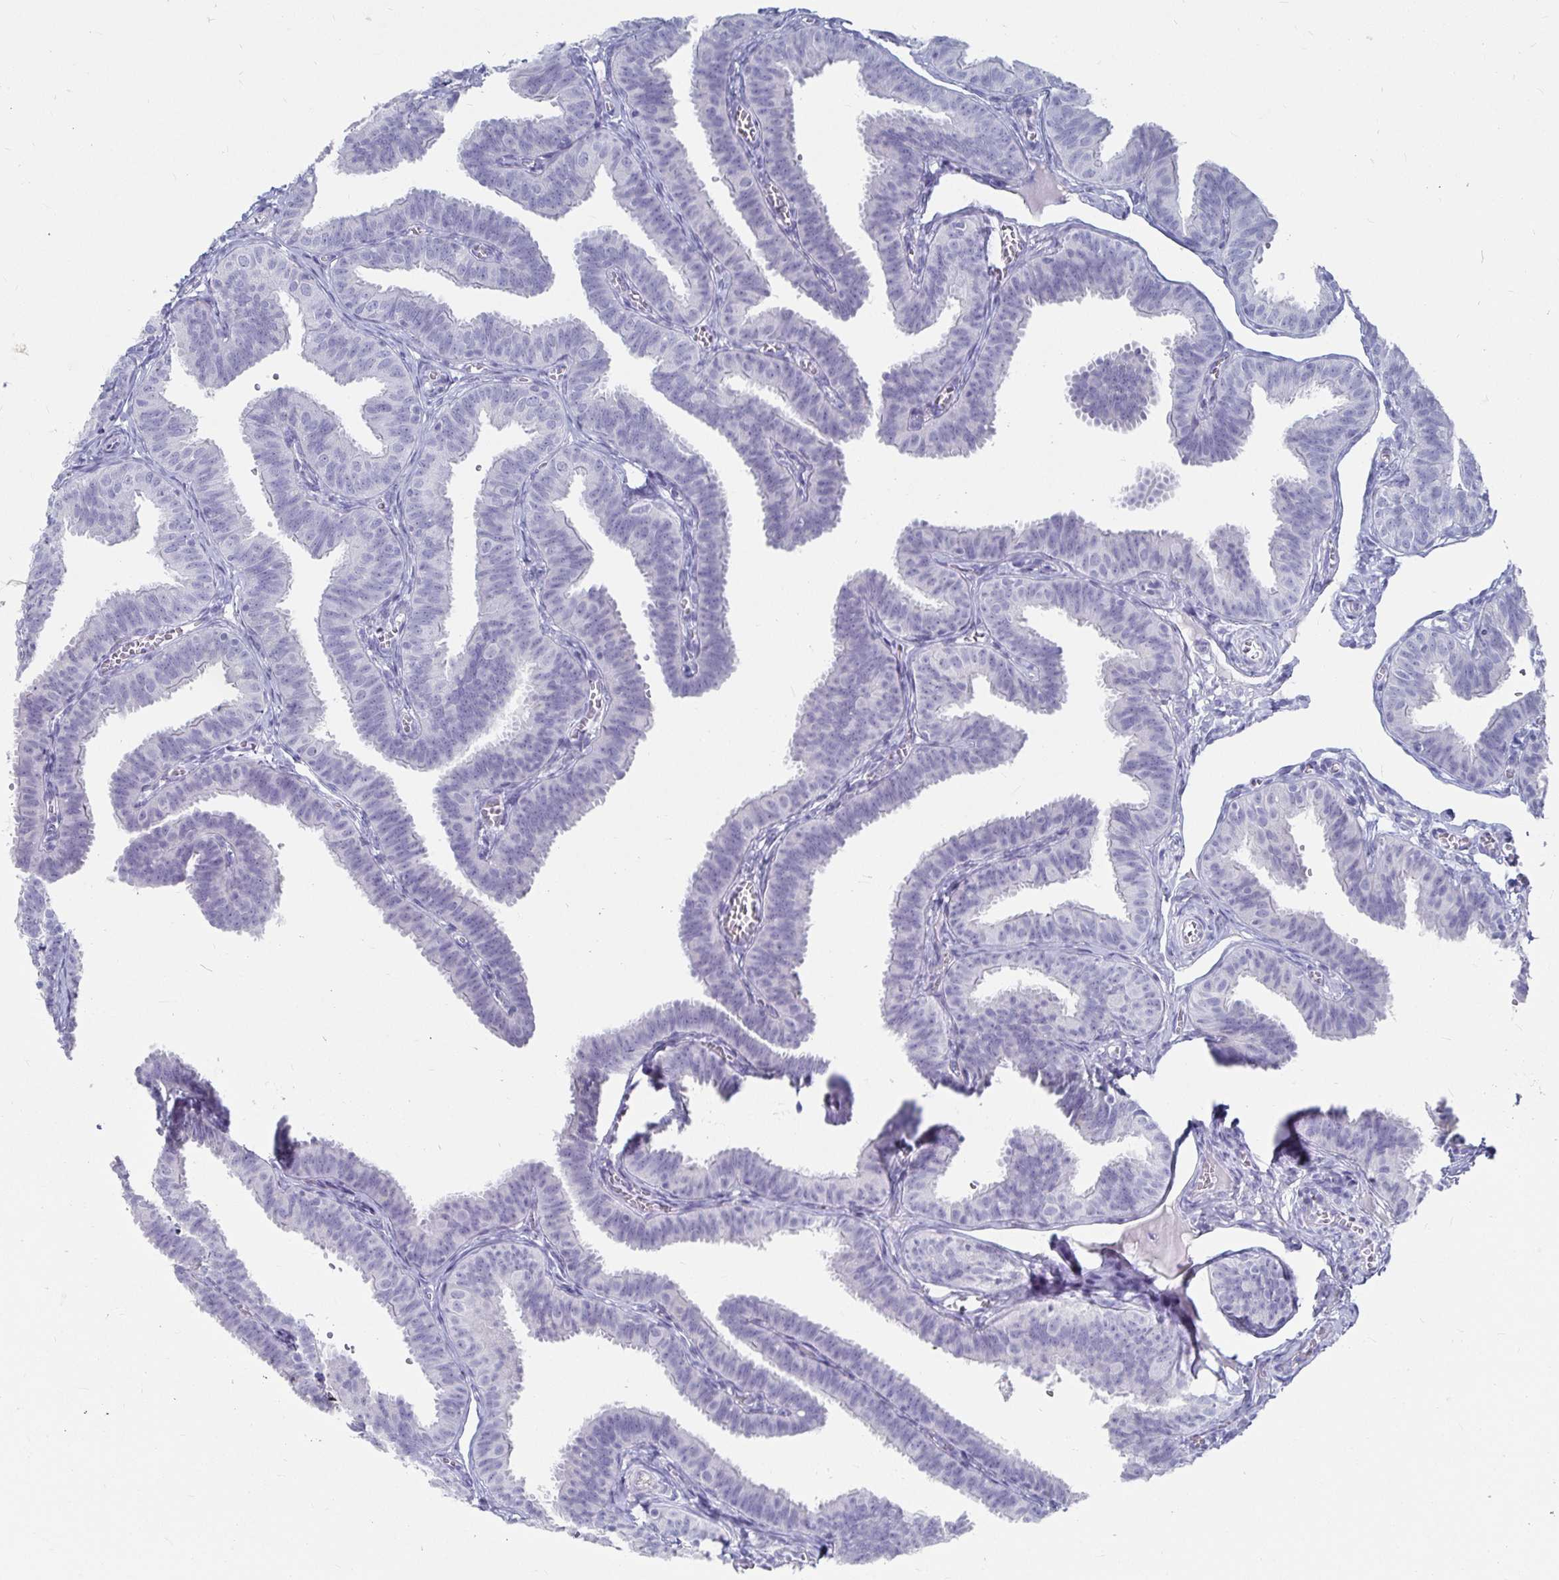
{"staining": {"intensity": "negative", "quantity": "none", "location": "none"}, "tissue": "fallopian tube", "cell_type": "Glandular cells", "image_type": "normal", "snomed": [{"axis": "morphology", "description": "Normal tissue, NOS"}, {"axis": "topography", "description": "Fallopian tube"}], "caption": "DAB immunohistochemical staining of normal fallopian tube exhibits no significant expression in glandular cells. (Stains: DAB (3,3'-diaminobenzidine) immunohistochemistry with hematoxylin counter stain, Microscopy: brightfield microscopy at high magnification).", "gene": "CA9", "patient": {"sex": "female", "age": 25}}